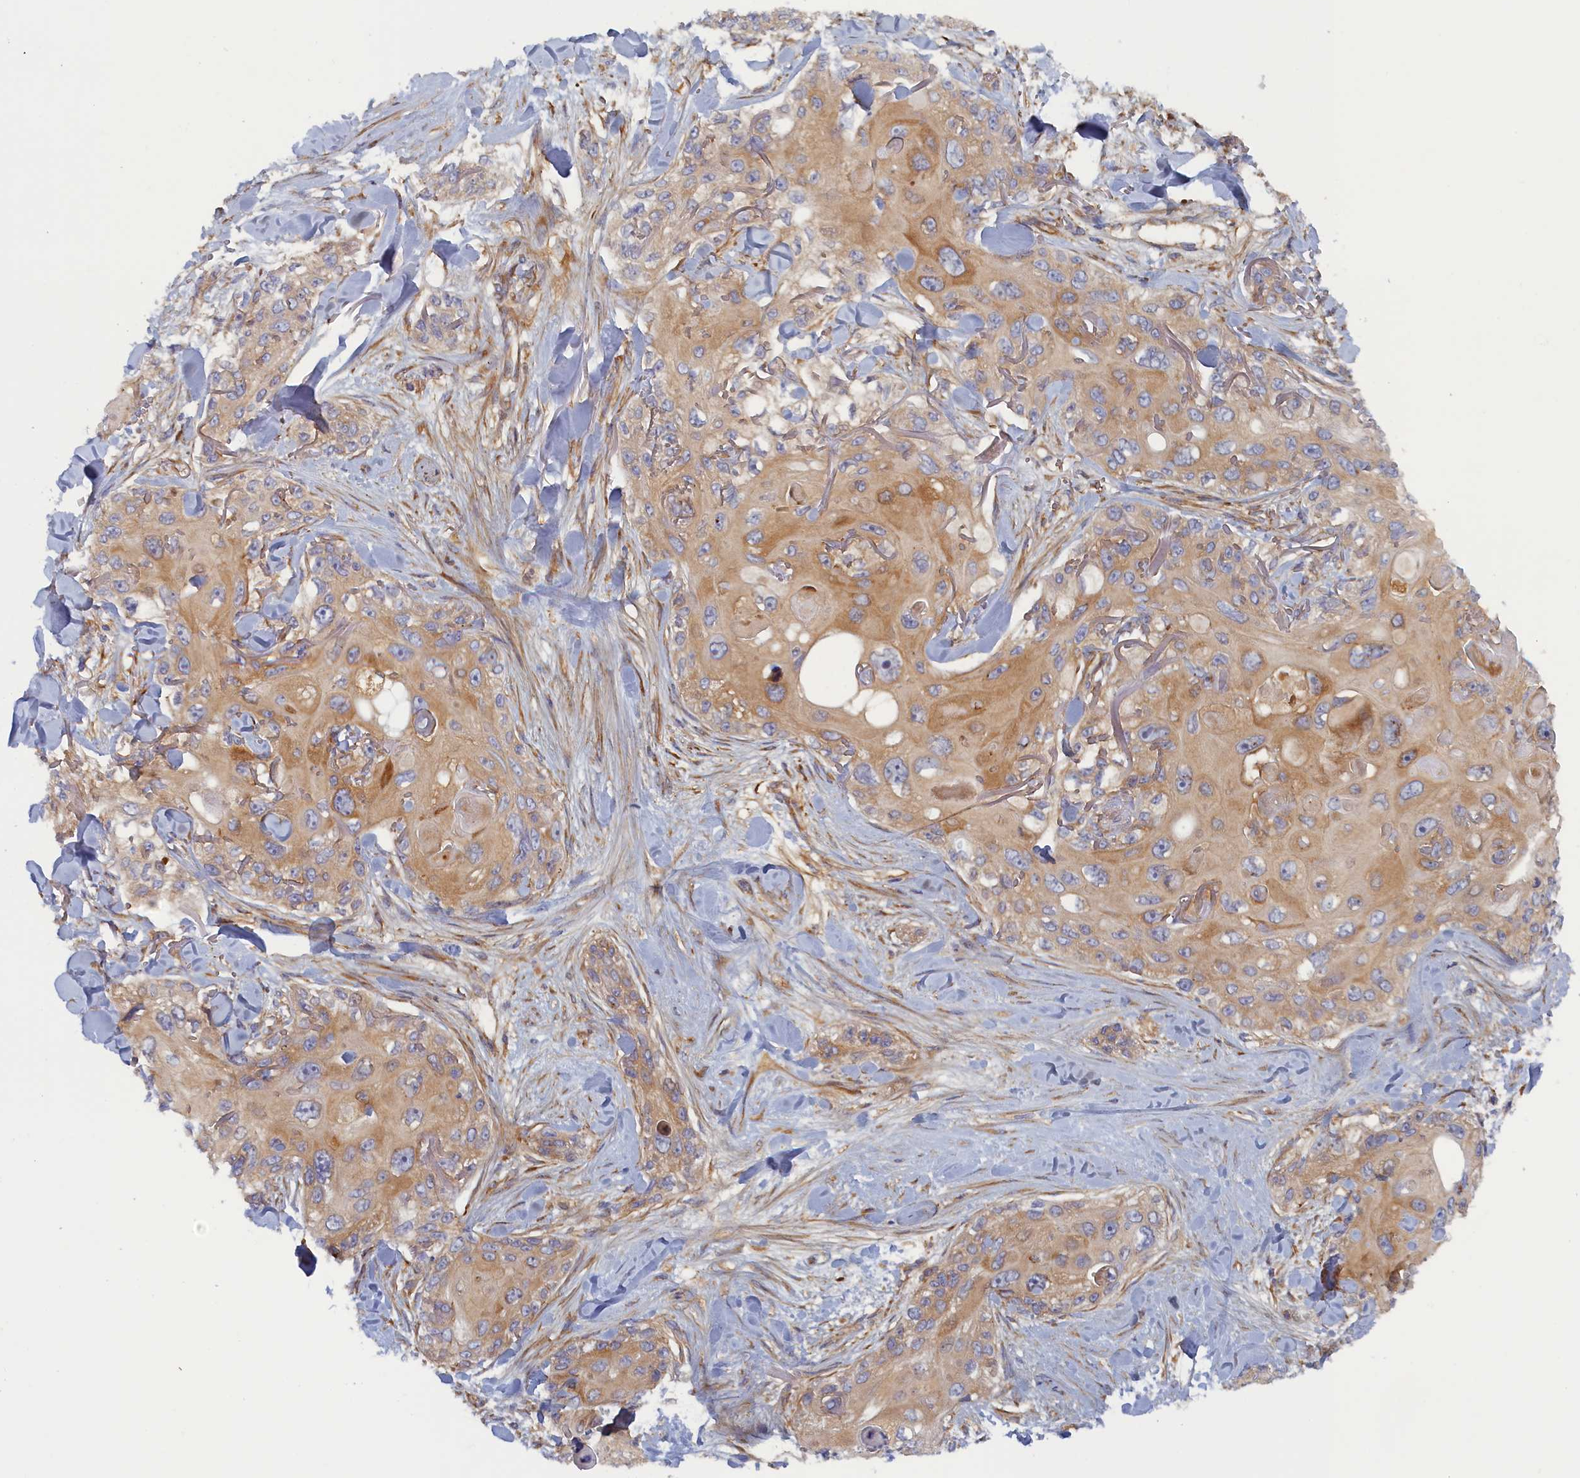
{"staining": {"intensity": "weak", "quantity": ">75%", "location": "cytoplasmic/membranous"}, "tissue": "skin cancer", "cell_type": "Tumor cells", "image_type": "cancer", "snomed": [{"axis": "morphology", "description": "Normal tissue, NOS"}, {"axis": "morphology", "description": "Squamous cell carcinoma, NOS"}, {"axis": "topography", "description": "Skin"}], "caption": "Tumor cells demonstrate weak cytoplasmic/membranous positivity in approximately >75% of cells in skin cancer.", "gene": "TMEM196", "patient": {"sex": "male", "age": 72}}